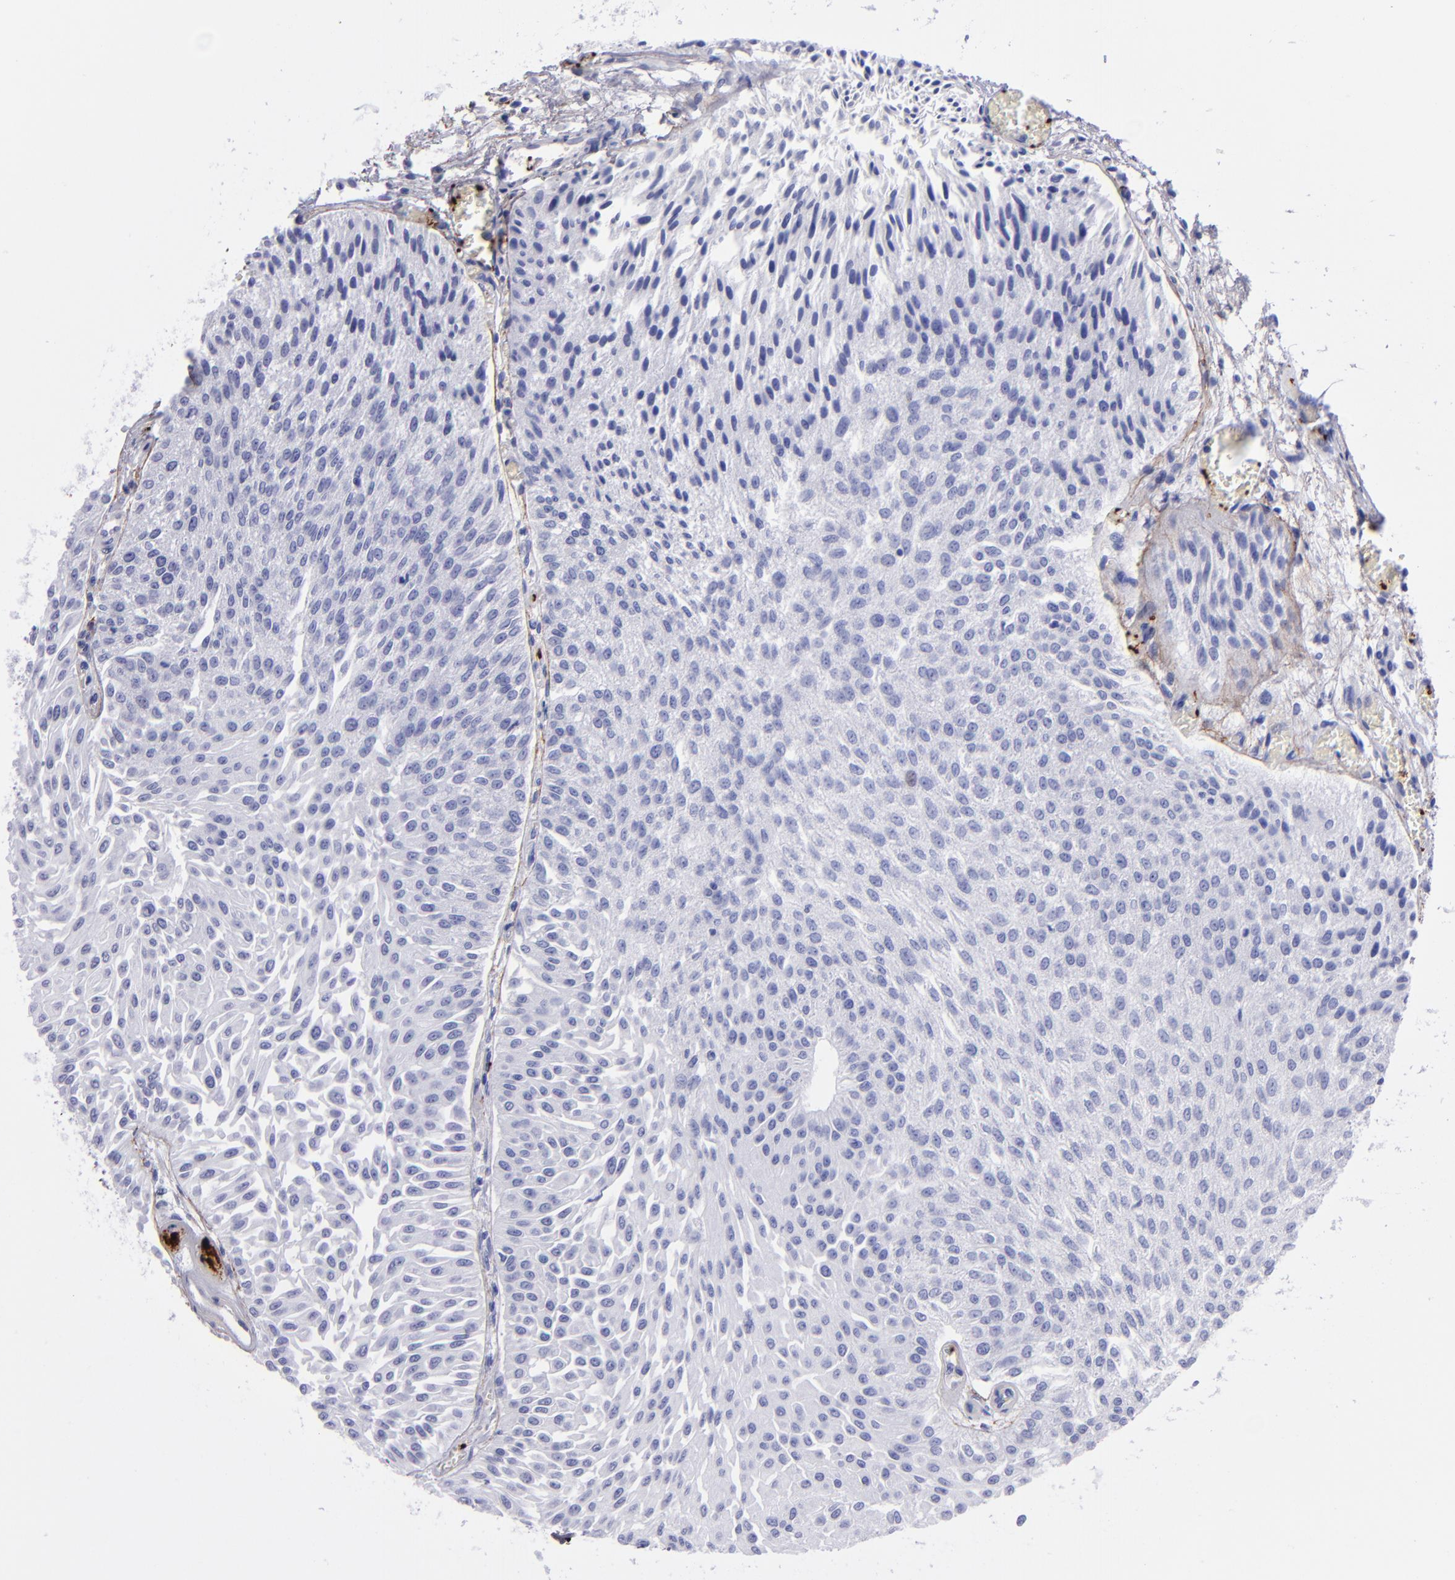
{"staining": {"intensity": "negative", "quantity": "none", "location": "none"}, "tissue": "urothelial cancer", "cell_type": "Tumor cells", "image_type": "cancer", "snomed": [{"axis": "morphology", "description": "Urothelial carcinoma, Low grade"}, {"axis": "topography", "description": "Urinary bladder"}], "caption": "Urothelial cancer stained for a protein using immunohistochemistry reveals no expression tumor cells.", "gene": "EFCAB13", "patient": {"sex": "male", "age": 86}}